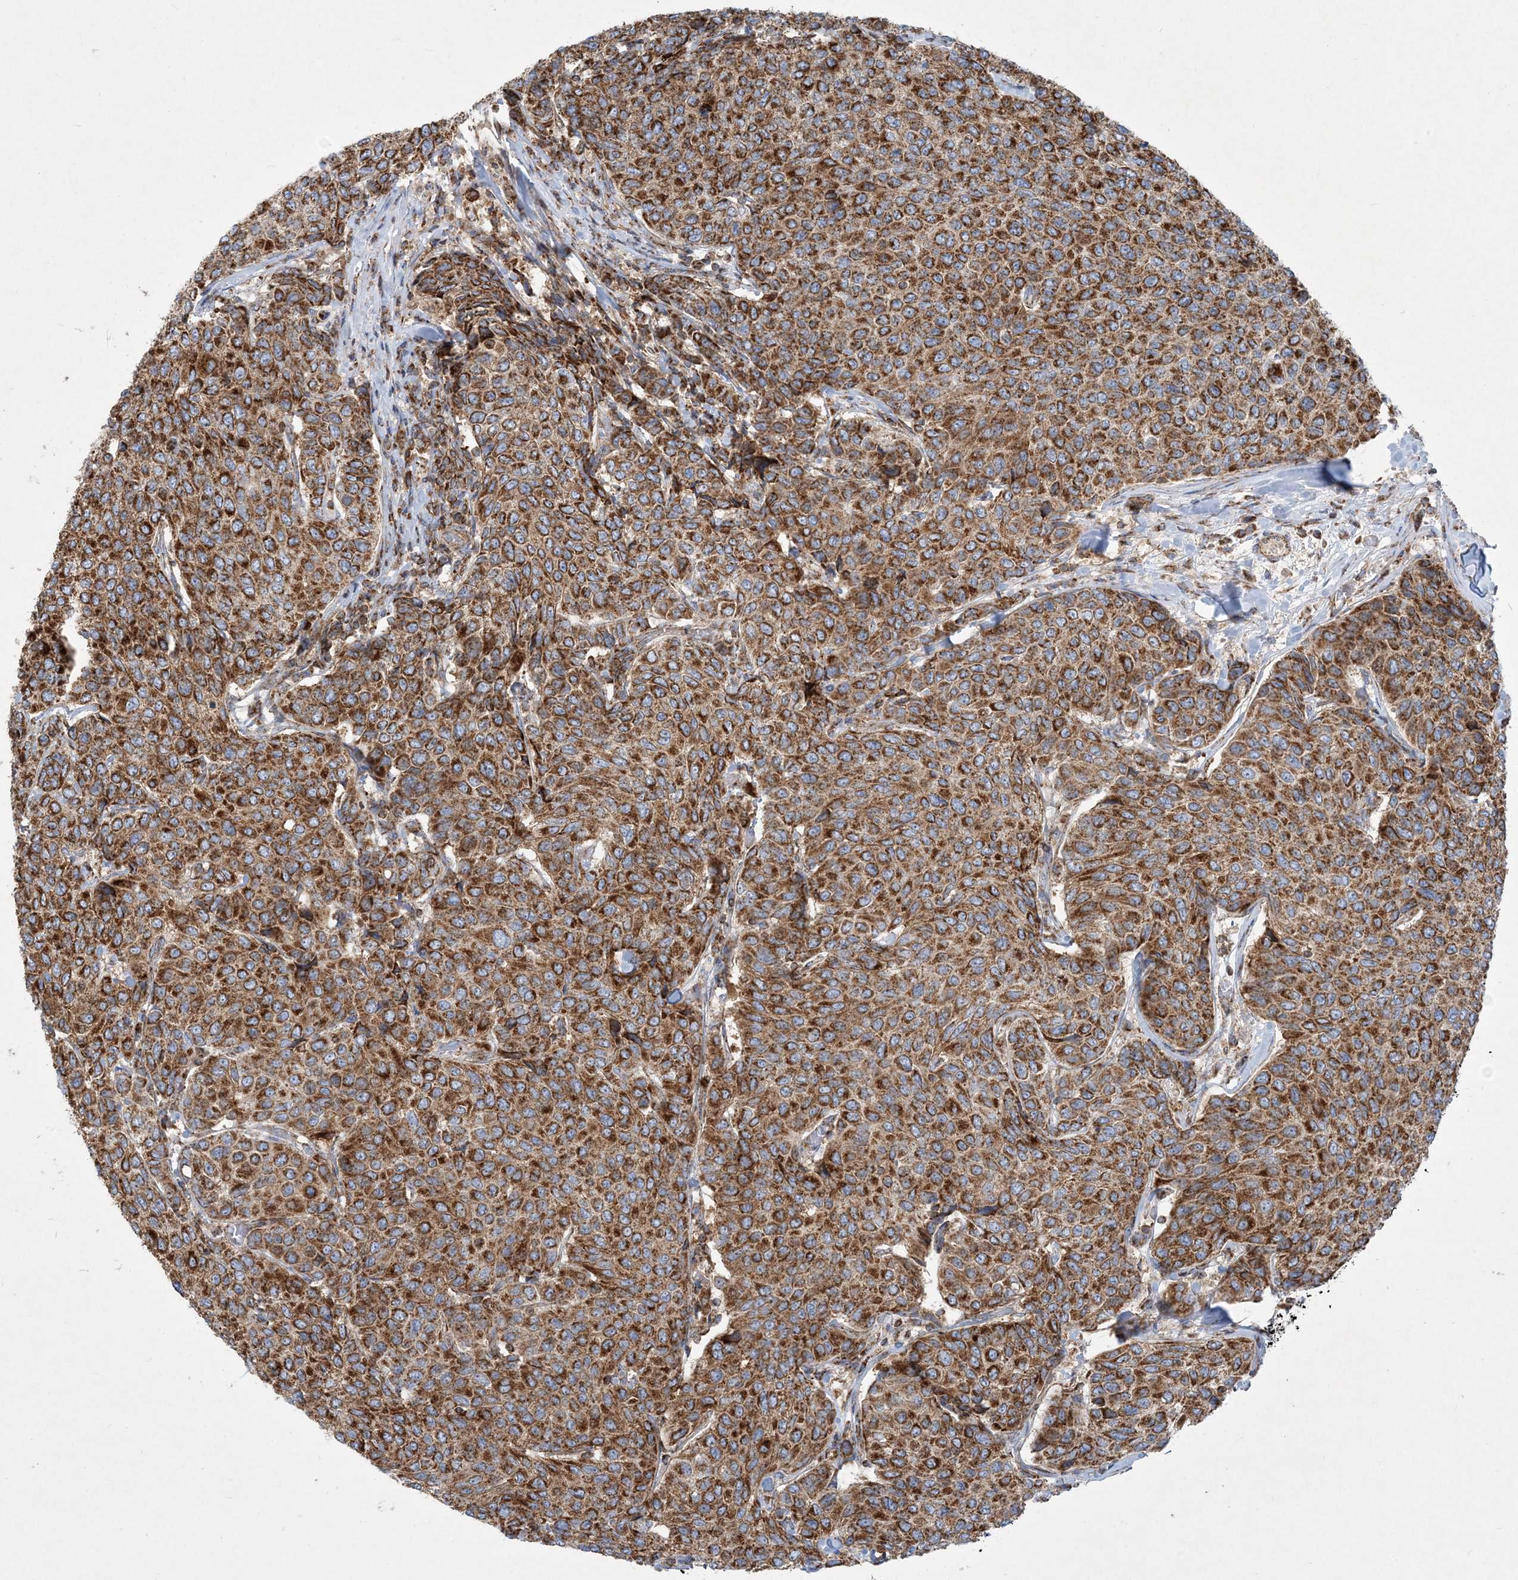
{"staining": {"intensity": "strong", "quantity": ">75%", "location": "cytoplasmic/membranous"}, "tissue": "breast cancer", "cell_type": "Tumor cells", "image_type": "cancer", "snomed": [{"axis": "morphology", "description": "Duct carcinoma"}, {"axis": "topography", "description": "Breast"}], "caption": "Immunohistochemical staining of human breast infiltrating ductal carcinoma reveals high levels of strong cytoplasmic/membranous expression in approximately >75% of tumor cells.", "gene": "BEND4", "patient": {"sex": "female", "age": 55}}